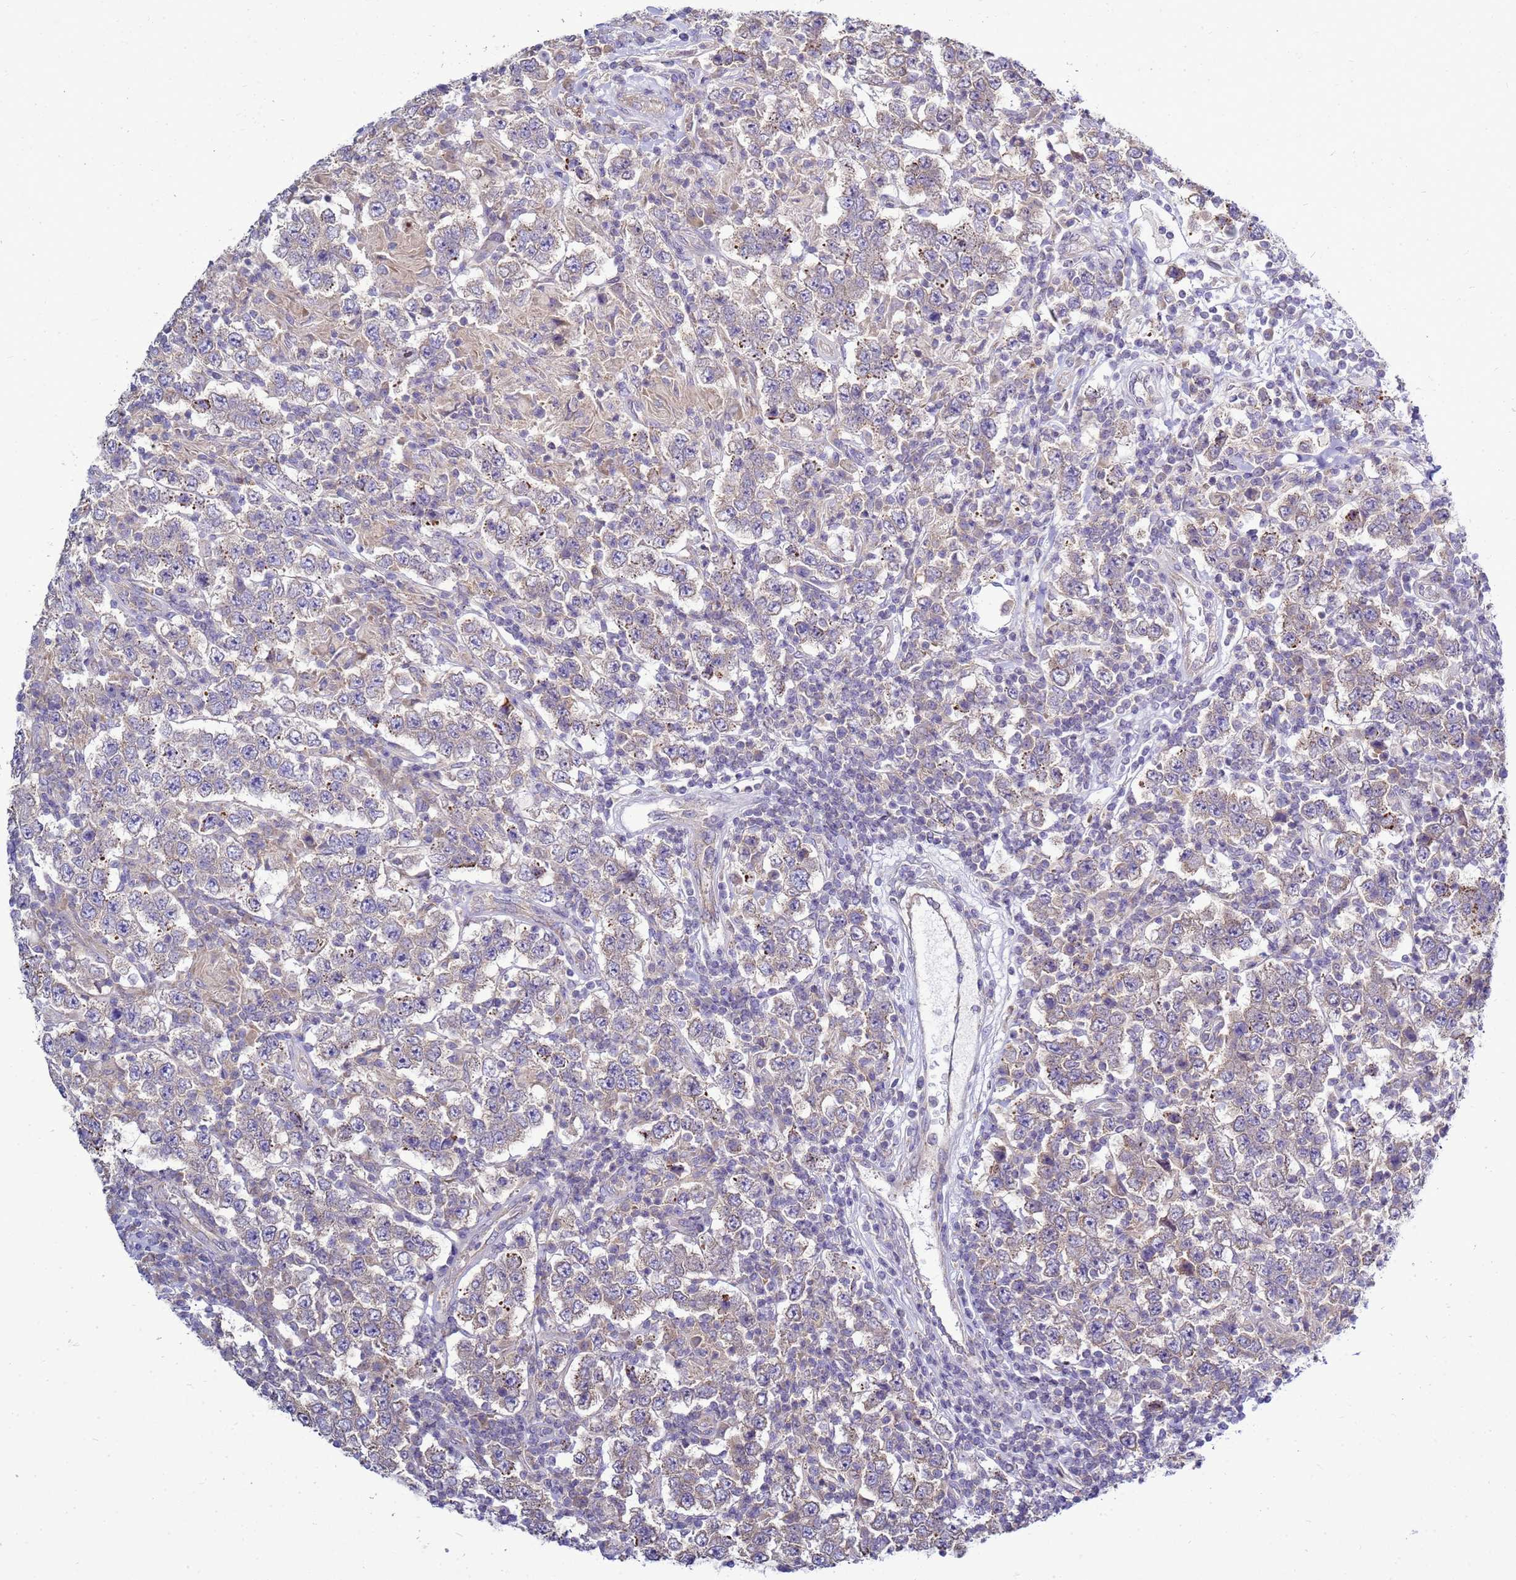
{"staining": {"intensity": "negative", "quantity": "none", "location": "none"}, "tissue": "testis cancer", "cell_type": "Tumor cells", "image_type": "cancer", "snomed": [{"axis": "morphology", "description": "Normal tissue, NOS"}, {"axis": "morphology", "description": "Urothelial carcinoma, High grade"}, {"axis": "morphology", "description": "Seminoma, NOS"}, {"axis": "morphology", "description": "Carcinoma, Embryonal, NOS"}, {"axis": "topography", "description": "Urinary bladder"}, {"axis": "topography", "description": "Testis"}], "caption": "Immunohistochemistry photomicrograph of testis high-grade urothelial carcinoma stained for a protein (brown), which exhibits no positivity in tumor cells.", "gene": "MON1B", "patient": {"sex": "male", "age": 41}}